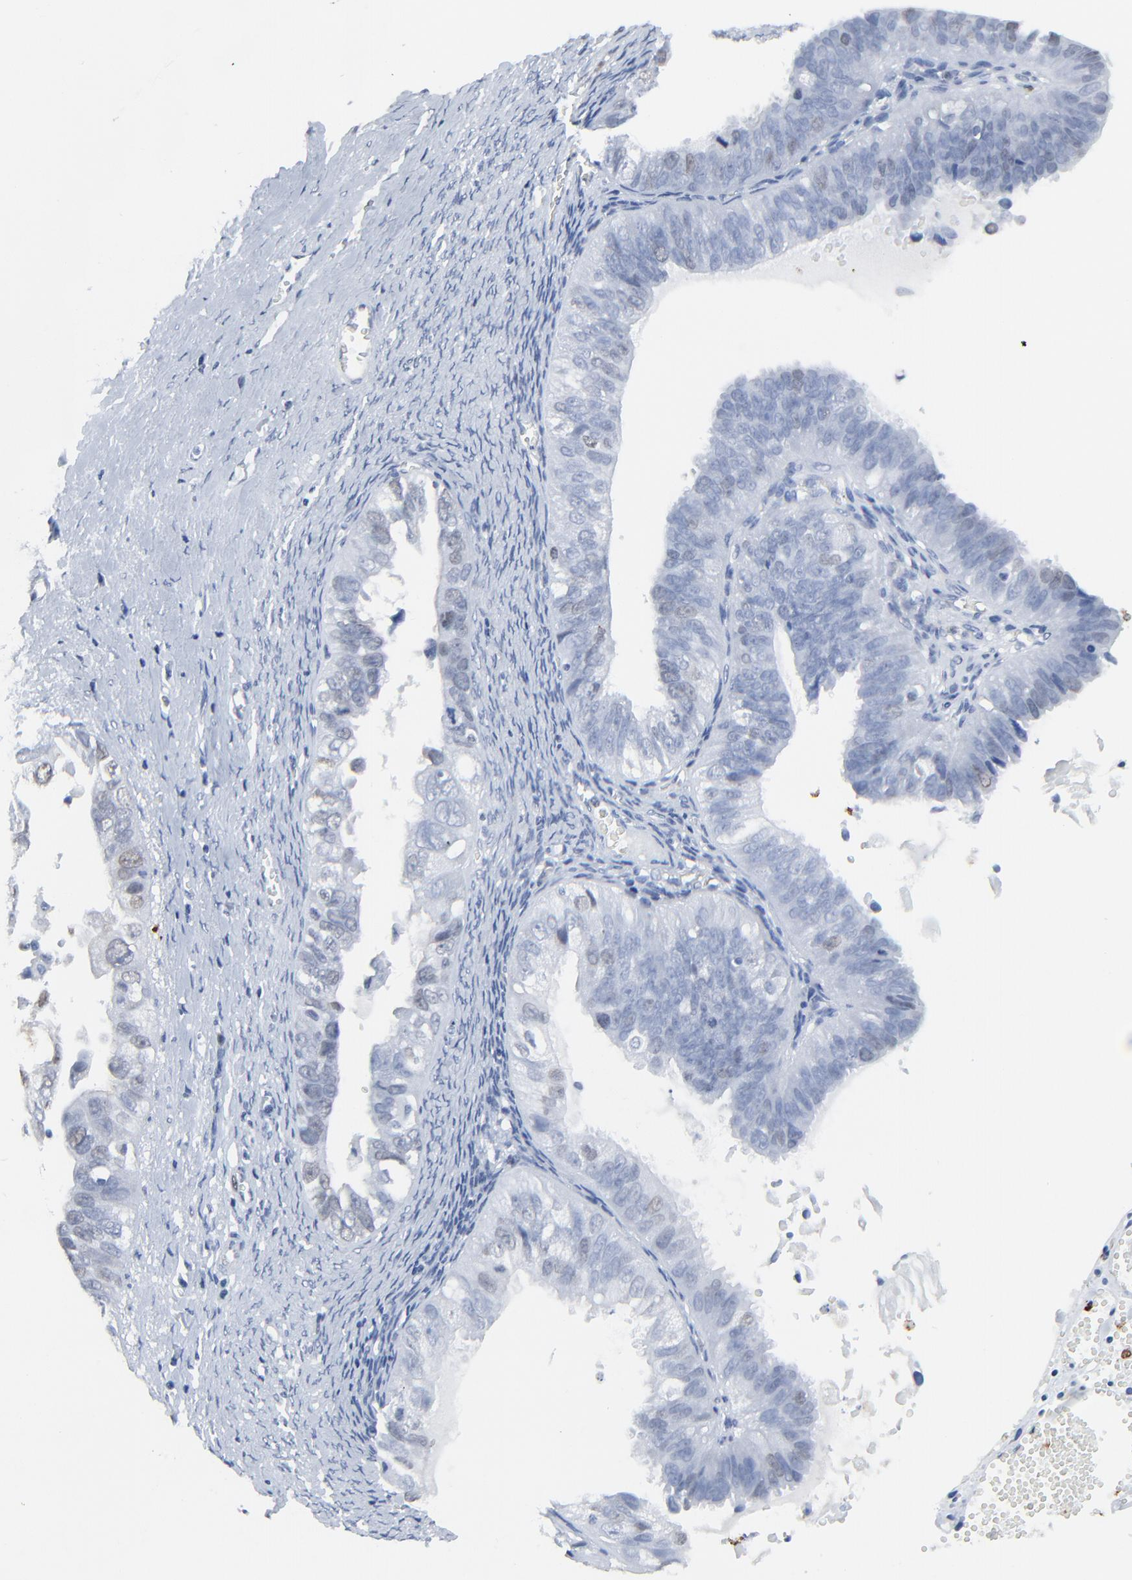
{"staining": {"intensity": "weak", "quantity": "<25%", "location": "nuclear"}, "tissue": "ovarian cancer", "cell_type": "Tumor cells", "image_type": "cancer", "snomed": [{"axis": "morphology", "description": "Carcinoma, endometroid"}, {"axis": "topography", "description": "Ovary"}], "caption": "Immunohistochemical staining of ovarian endometroid carcinoma displays no significant positivity in tumor cells. Nuclei are stained in blue.", "gene": "BIRC3", "patient": {"sex": "female", "age": 85}}